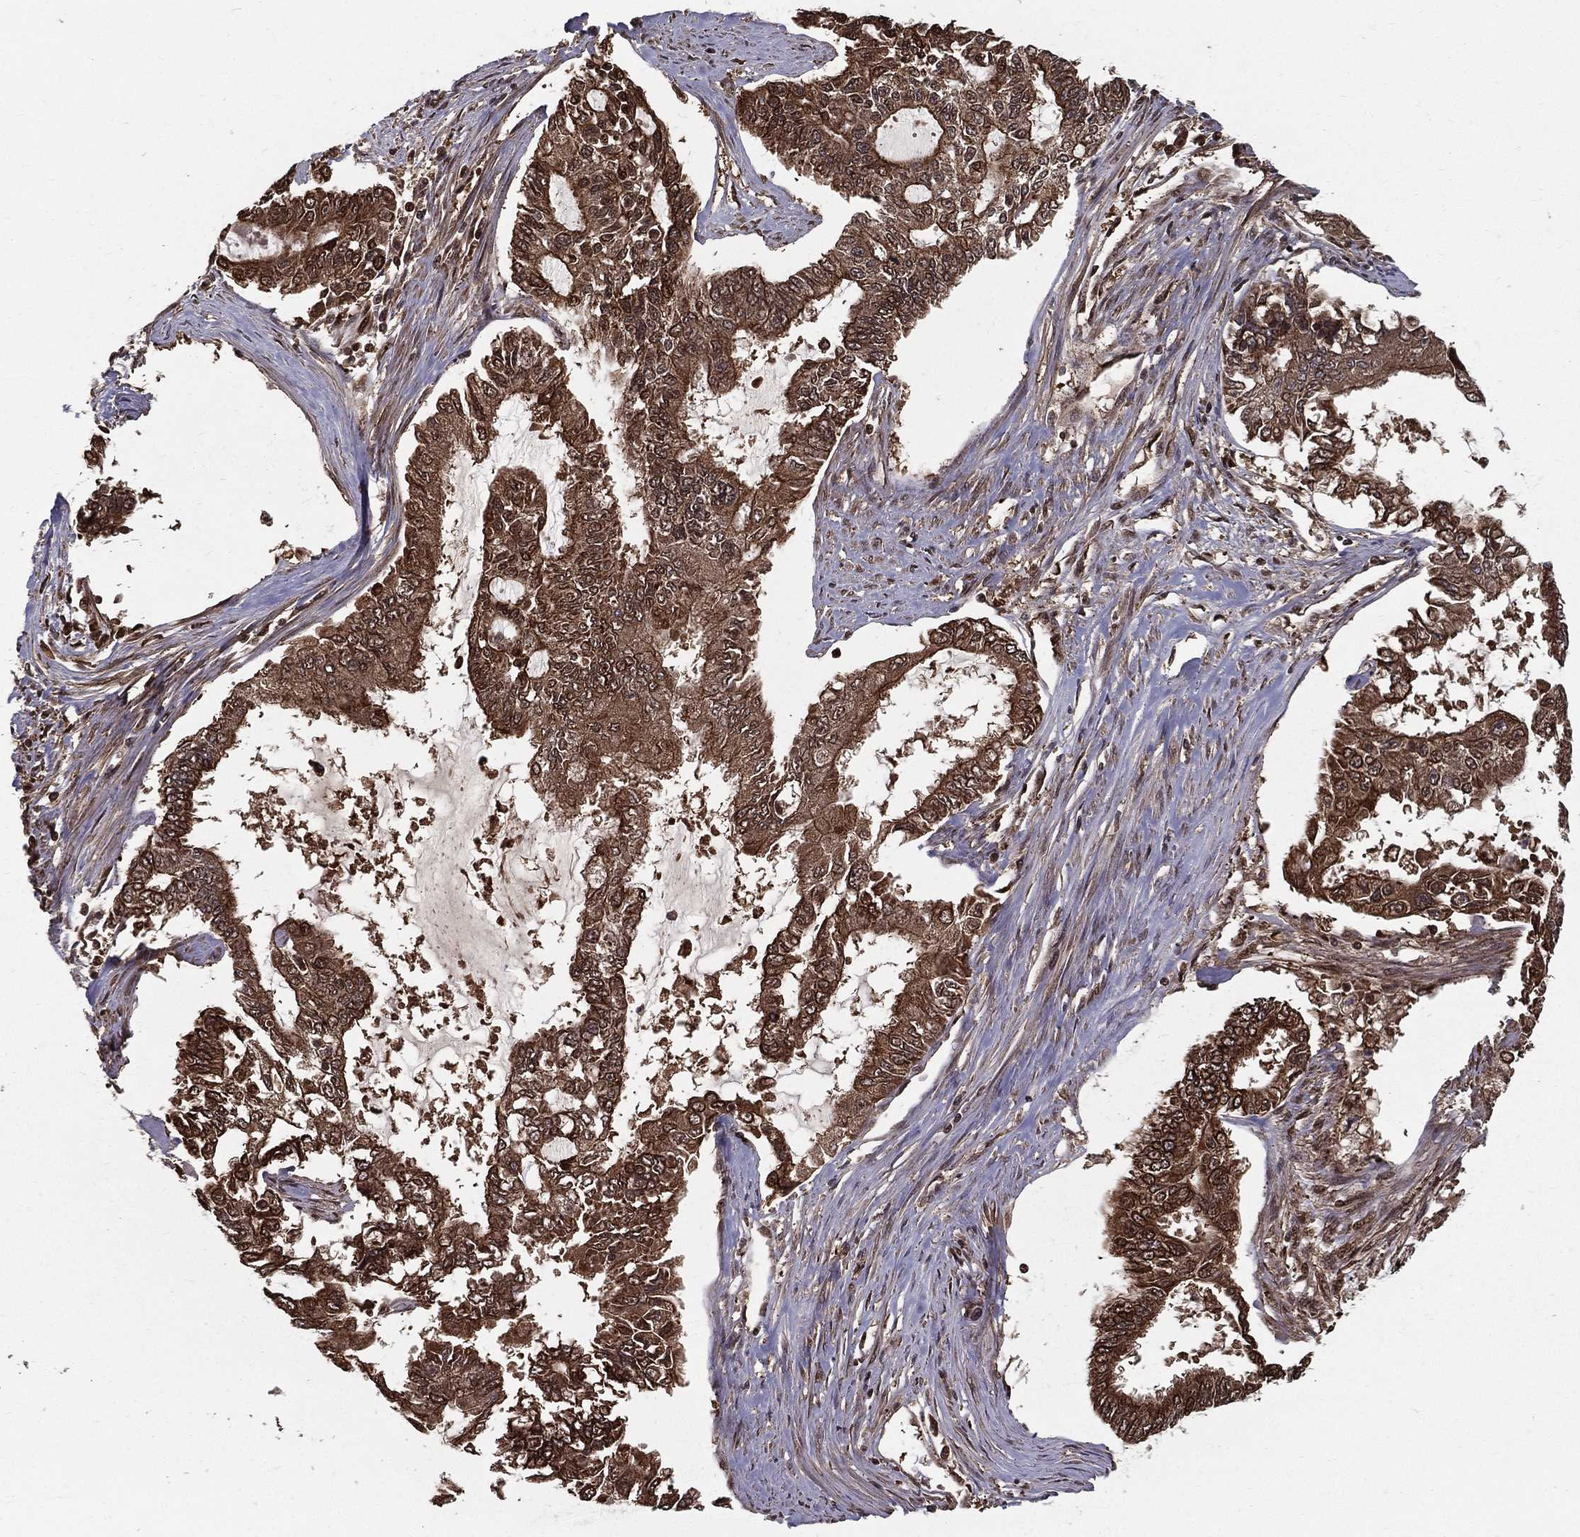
{"staining": {"intensity": "strong", "quantity": ">75%", "location": "cytoplasmic/membranous"}, "tissue": "endometrial cancer", "cell_type": "Tumor cells", "image_type": "cancer", "snomed": [{"axis": "morphology", "description": "Adenocarcinoma, NOS"}, {"axis": "topography", "description": "Uterus"}], "caption": "This is an image of immunohistochemistry staining of endometrial cancer, which shows strong expression in the cytoplasmic/membranous of tumor cells.", "gene": "SLC6A6", "patient": {"sex": "female", "age": 59}}